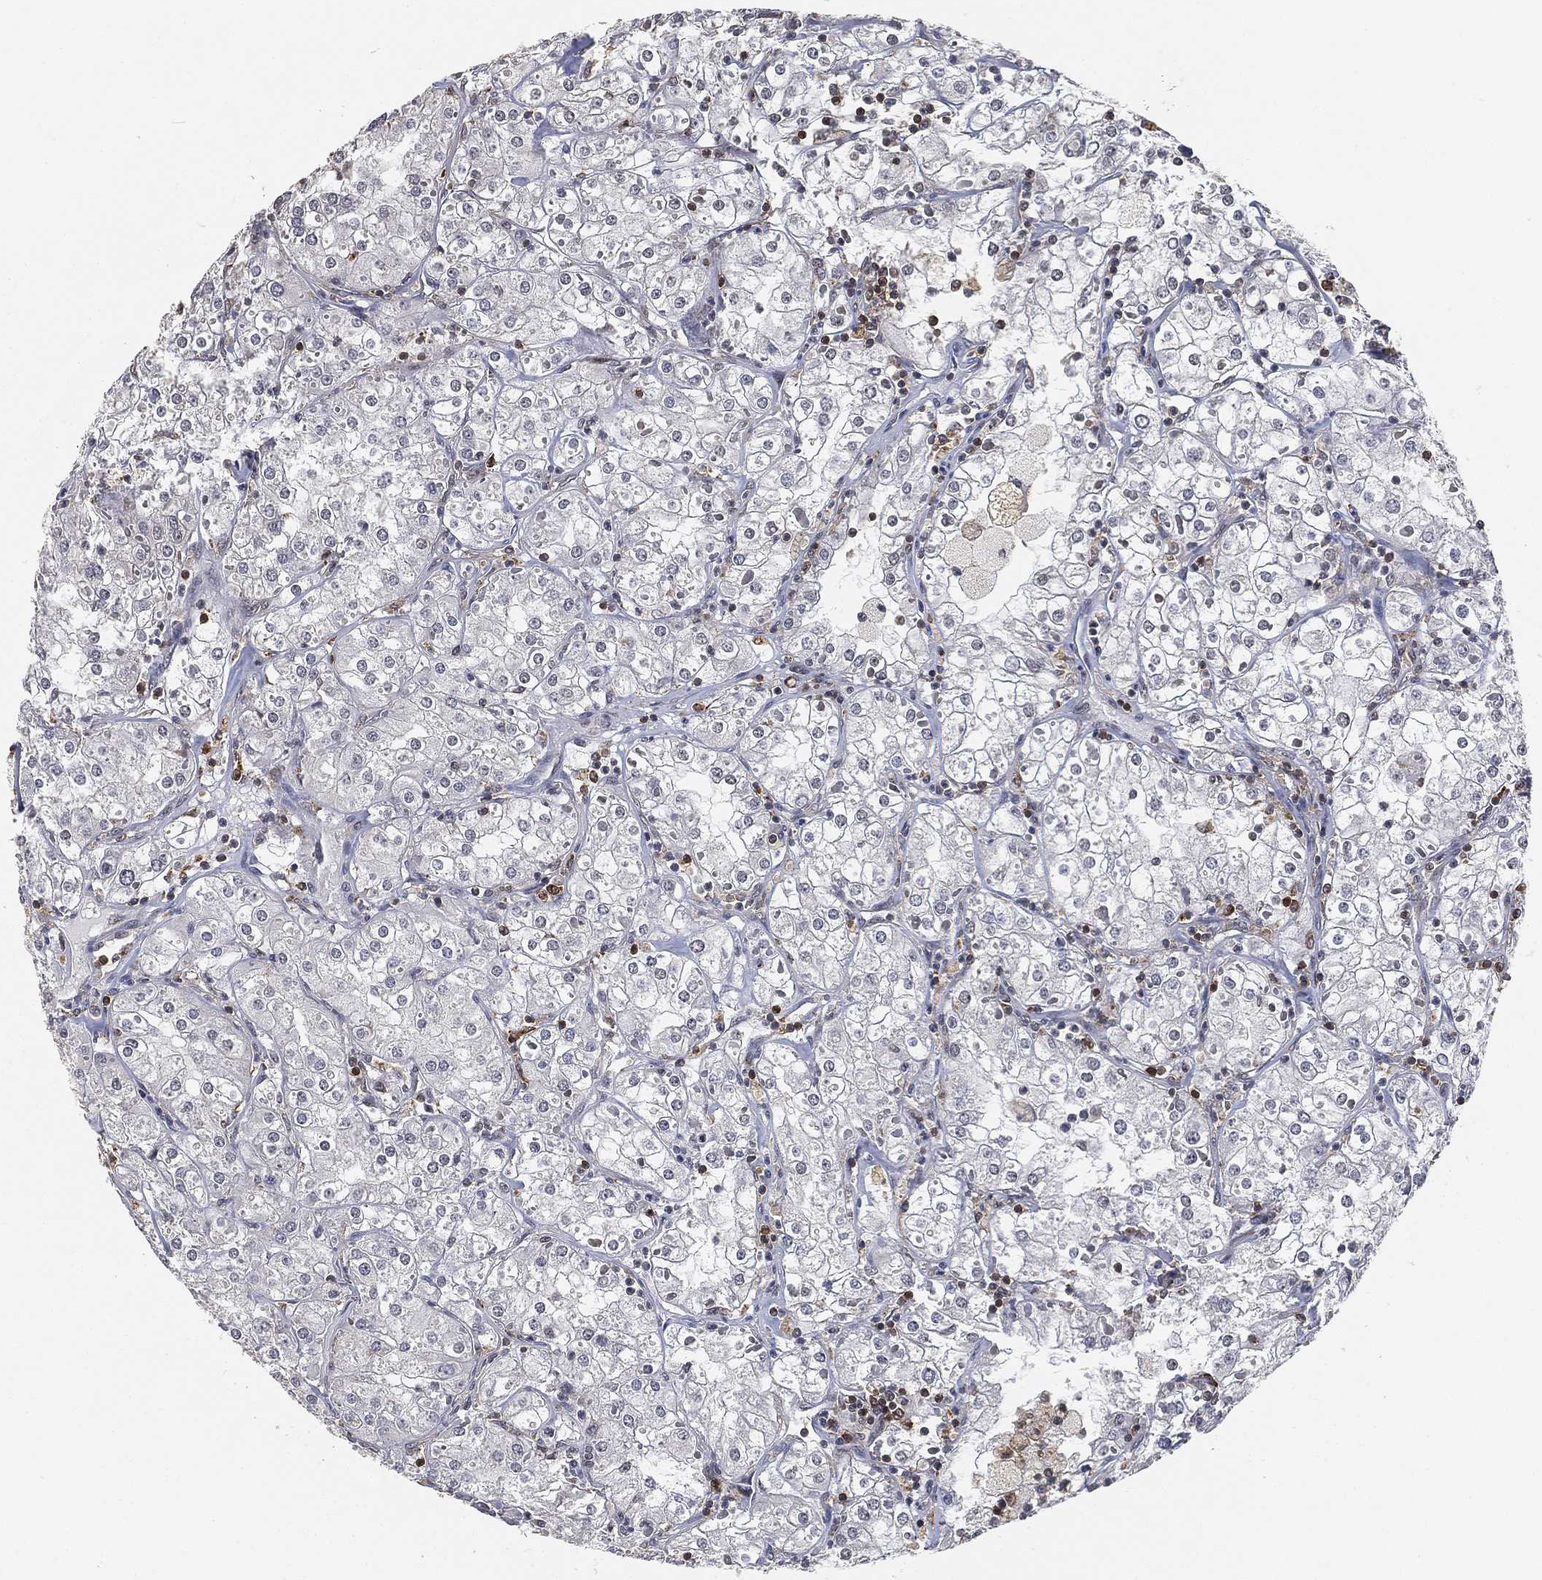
{"staining": {"intensity": "negative", "quantity": "none", "location": "none"}, "tissue": "renal cancer", "cell_type": "Tumor cells", "image_type": "cancer", "snomed": [{"axis": "morphology", "description": "Adenocarcinoma, NOS"}, {"axis": "topography", "description": "Kidney"}], "caption": "Tumor cells show no significant positivity in adenocarcinoma (renal).", "gene": "WDR26", "patient": {"sex": "male", "age": 77}}